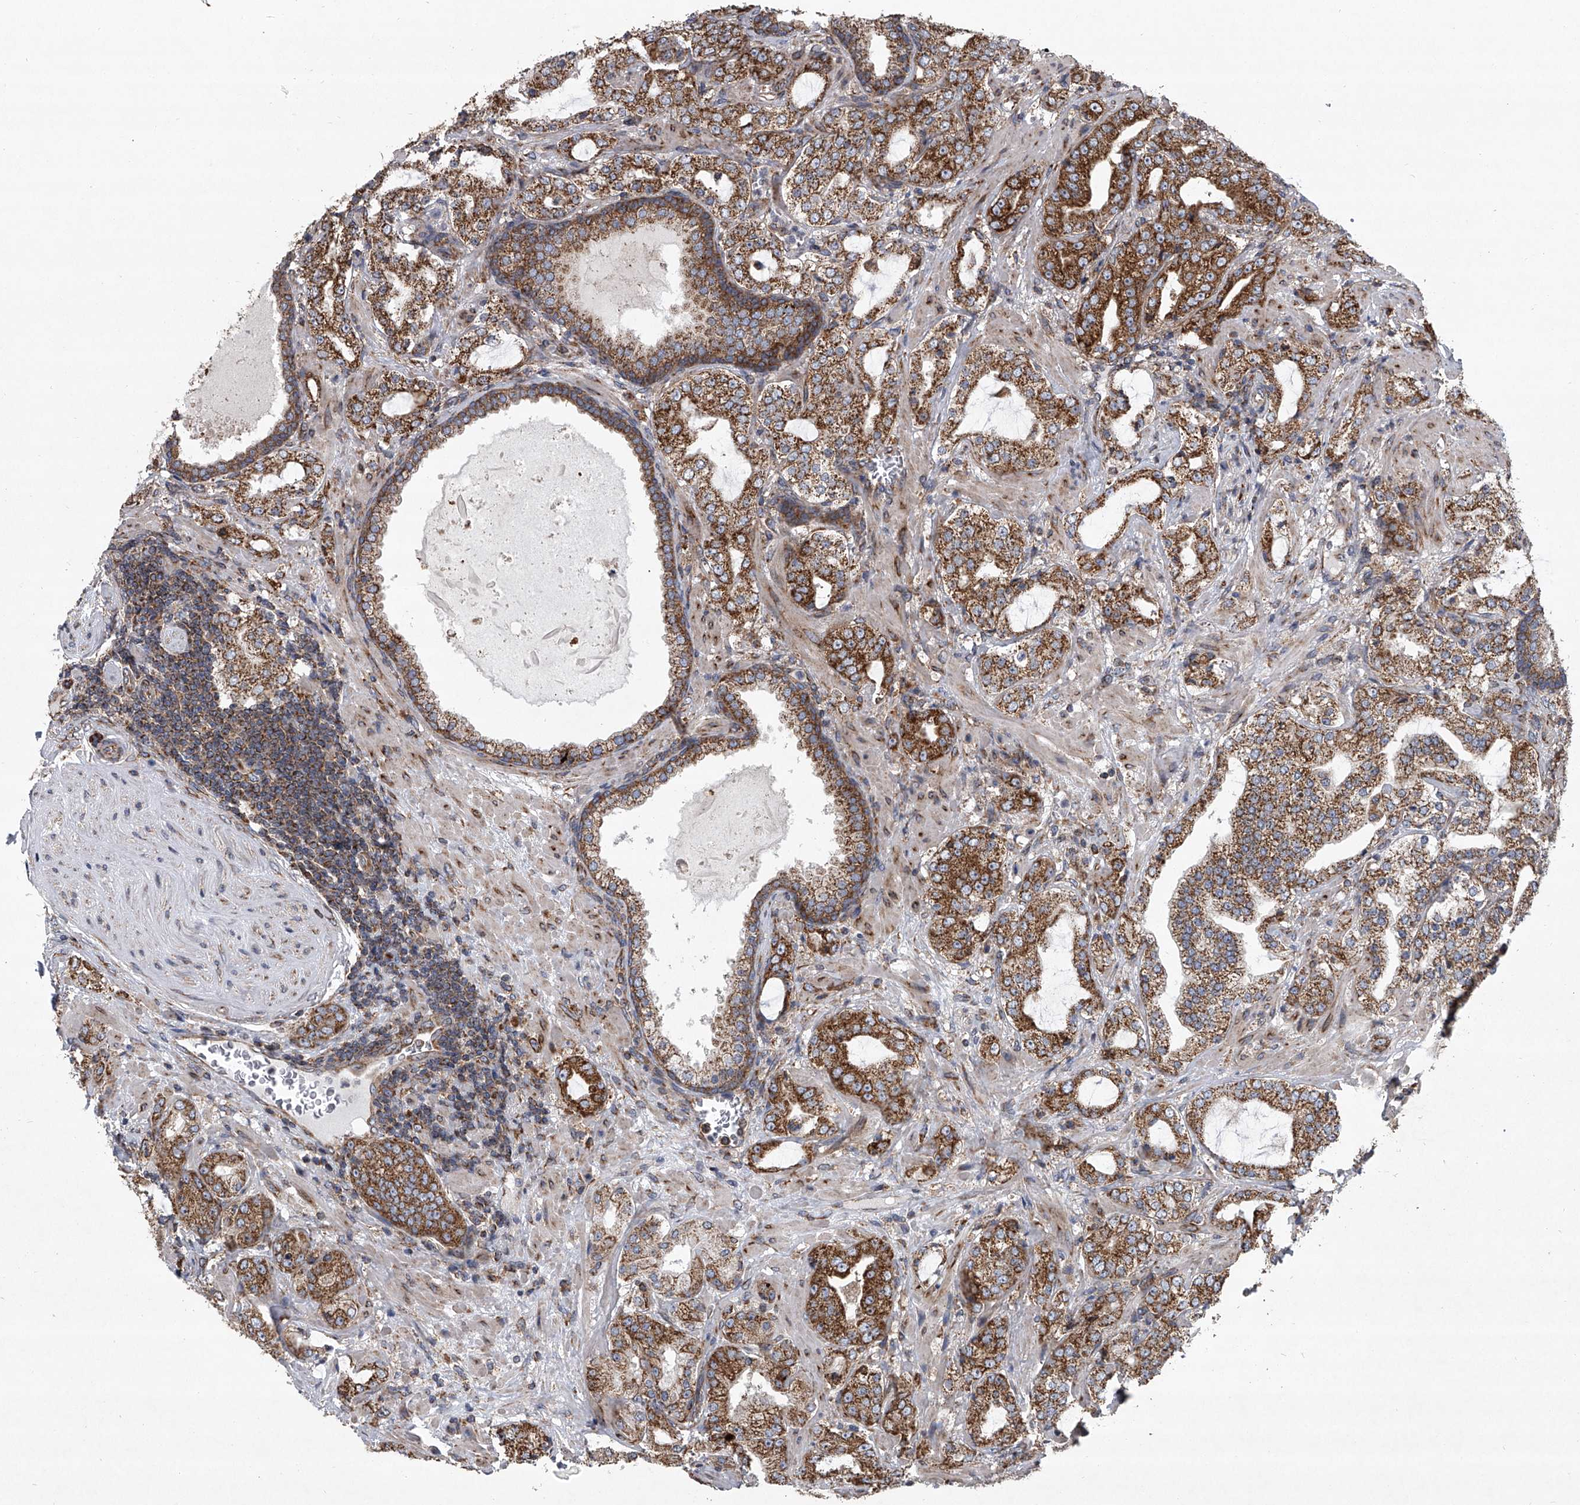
{"staining": {"intensity": "moderate", "quantity": ">75%", "location": "cytoplasmic/membranous"}, "tissue": "prostate cancer", "cell_type": "Tumor cells", "image_type": "cancer", "snomed": [{"axis": "morphology", "description": "Adenocarcinoma, High grade"}, {"axis": "topography", "description": "Prostate"}], "caption": "There is medium levels of moderate cytoplasmic/membranous expression in tumor cells of prostate adenocarcinoma (high-grade), as demonstrated by immunohistochemical staining (brown color).", "gene": "ZC3H15", "patient": {"sex": "male", "age": 64}}